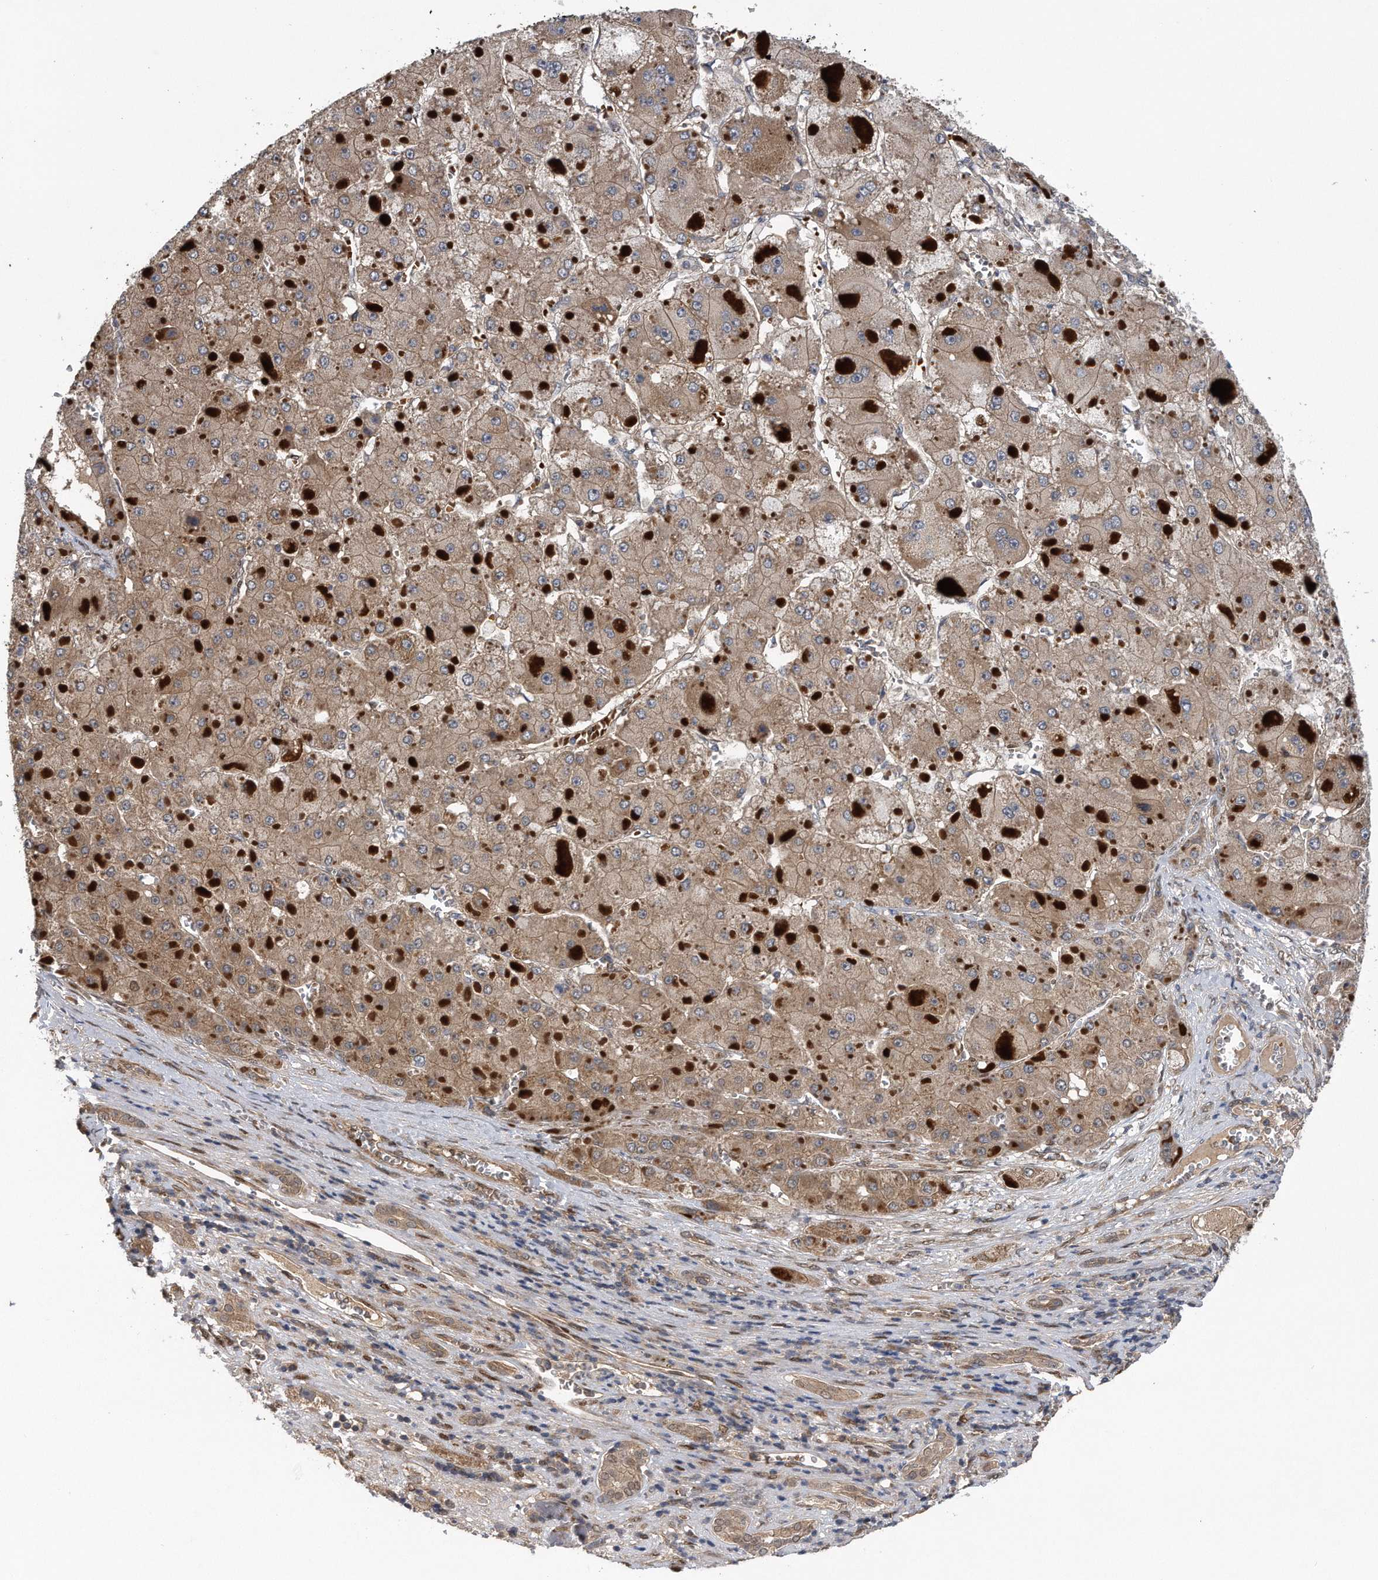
{"staining": {"intensity": "weak", "quantity": ">75%", "location": "cytoplasmic/membranous"}, "tissue": "liver cancer", "cell_type": "Tumor cells", "image_type": "cancer", "snomed": [{"axis": "morphology", "description": "Carcinoma, Hepatocellular, NOS"}, {"axis": "topography", "description": "Liver"}], "caption": "Liver cancer was stained to show a protein in brown. There is low levels of weak cytoplasmic/membranous staining in approximately >75% of tumor cells. The protein is shown in brown color, while the nuclei are stained blue.", "gene": "ZNF79", "patient": {"sex": "female", "age": 73}}